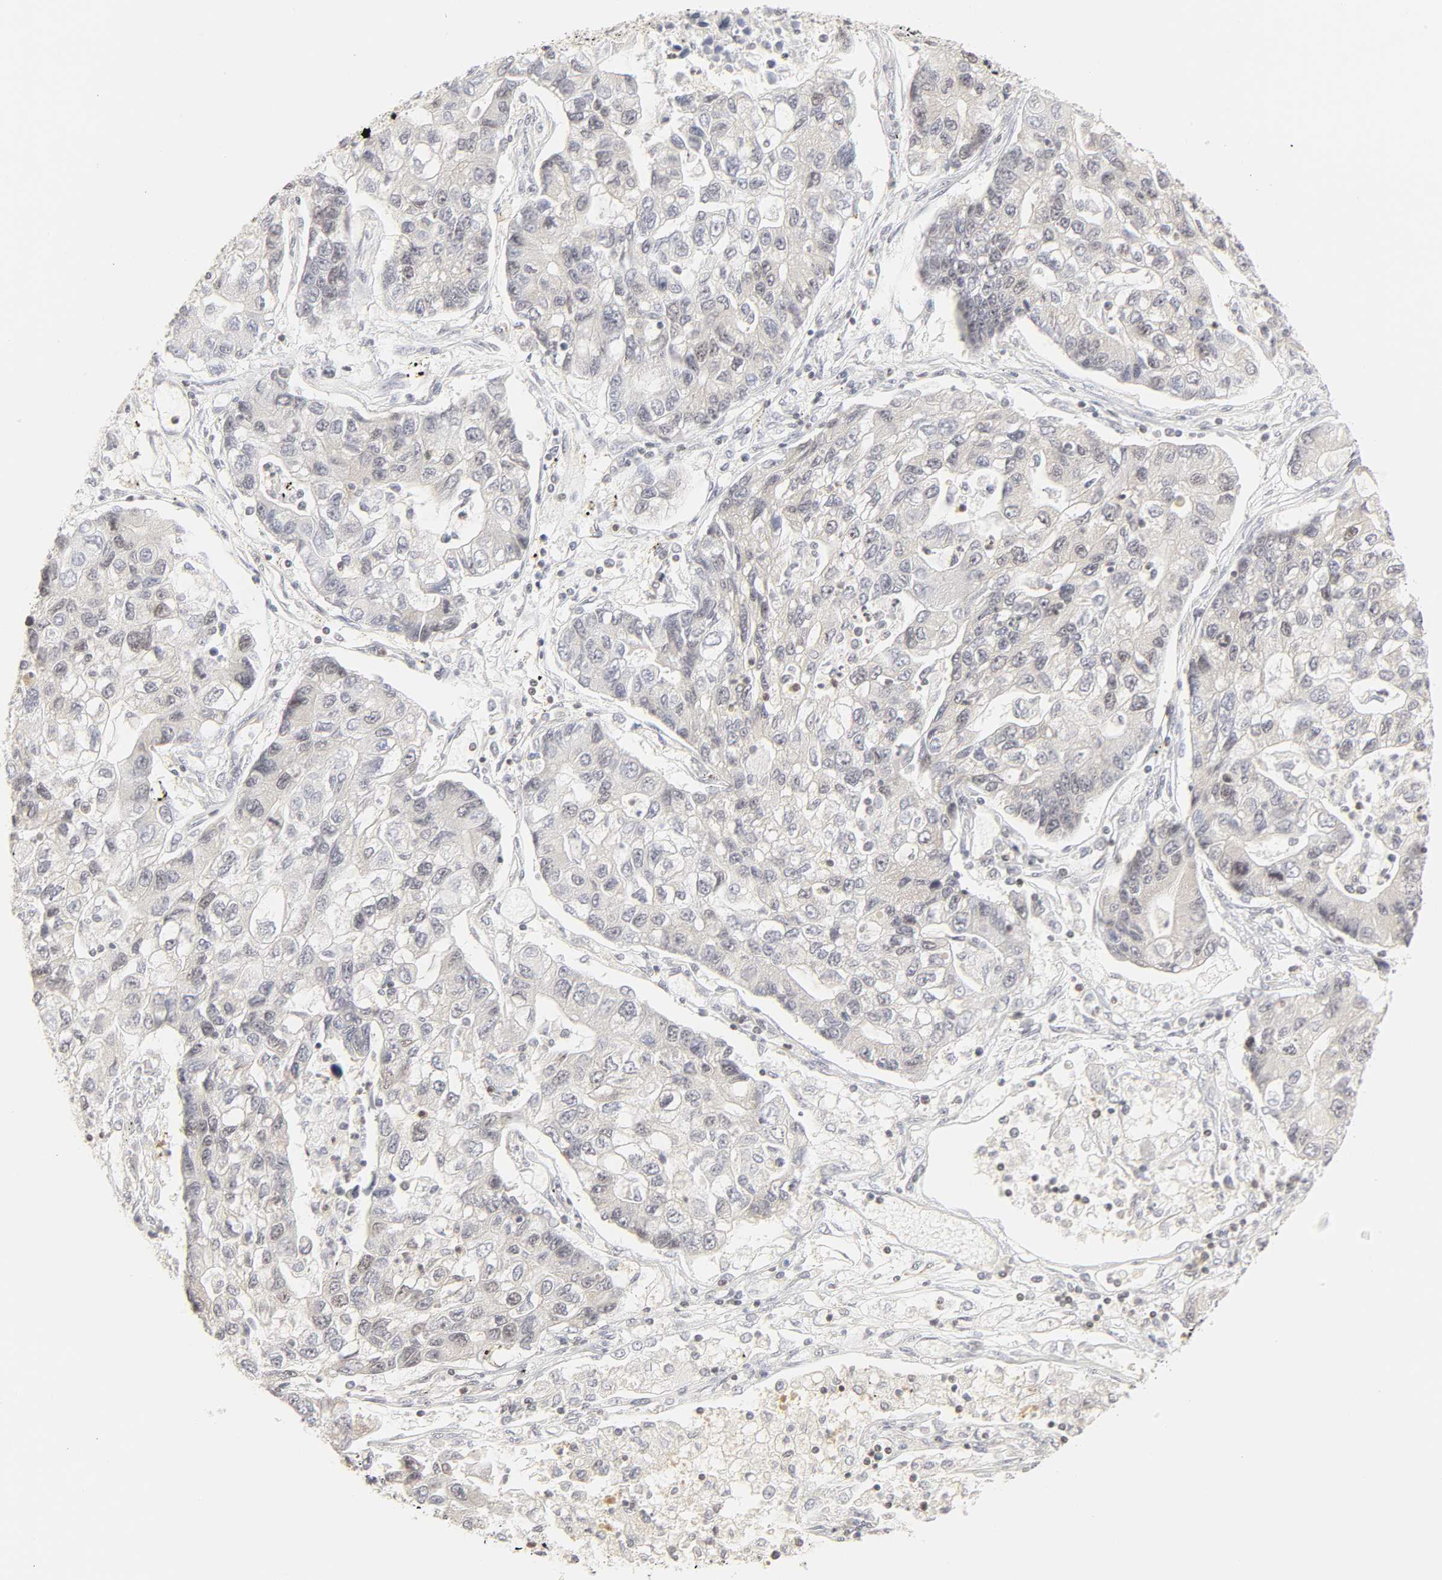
{"staining": {"intensity": "negative", "quantity": "none", "location": "none"}, "tissue": "lung cancer", "cell_type": "Tumor cells", "image_type": "cancer", "snomed": [{"axis": "morphology", "description": "Adenocarcinoma, NOS"}, {"axis": "topography", "description": "Lung"}], "caption": "Image shows no significant protein expression in tumor cells of adenocarcinoma (lung).", "gene": "KIF2A", "patient": {"sex": "female", "age": 51}}